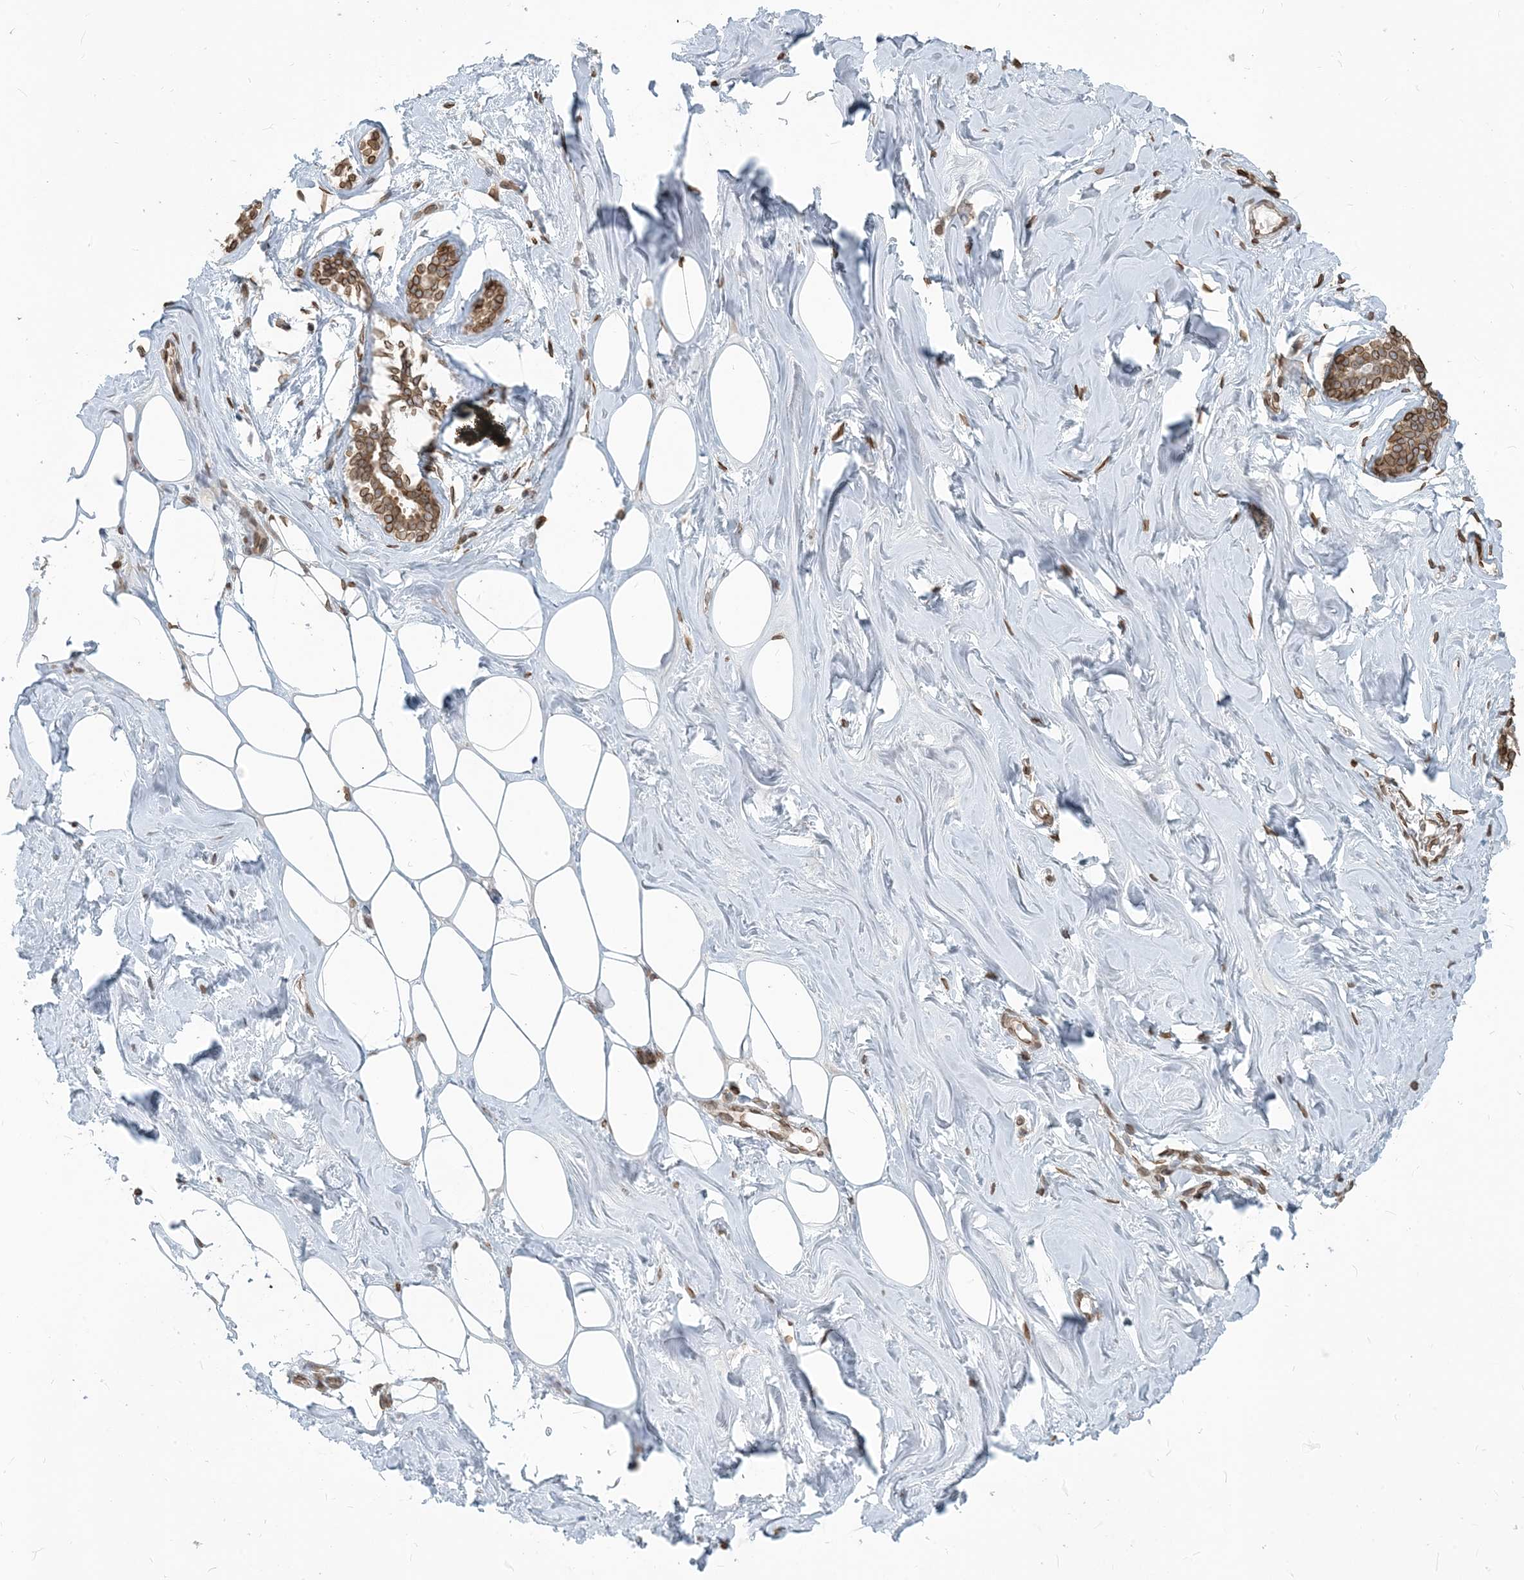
{"staining": {"intensity": "negative", "quantity": "none", "location": "none"}, "tissue": "adipose tissue", "cell_type": "Adipocytes", "image_type": "normal", "snomed": [{"axis": "morphology", "description": "Normal tissue, NOS"}, {"axis": "morphology", "description": "Fibrosis, NOS"}, {"axis": "topography", "description": "Breast"}, {"axis": "topography", "description": "Adipose tissue"}], "caption": "Adipocytes show no significant positivity in unremarkable adipose tissue.", "gene": "WWP1", "patient": {"sex": "female", "age": 39}}